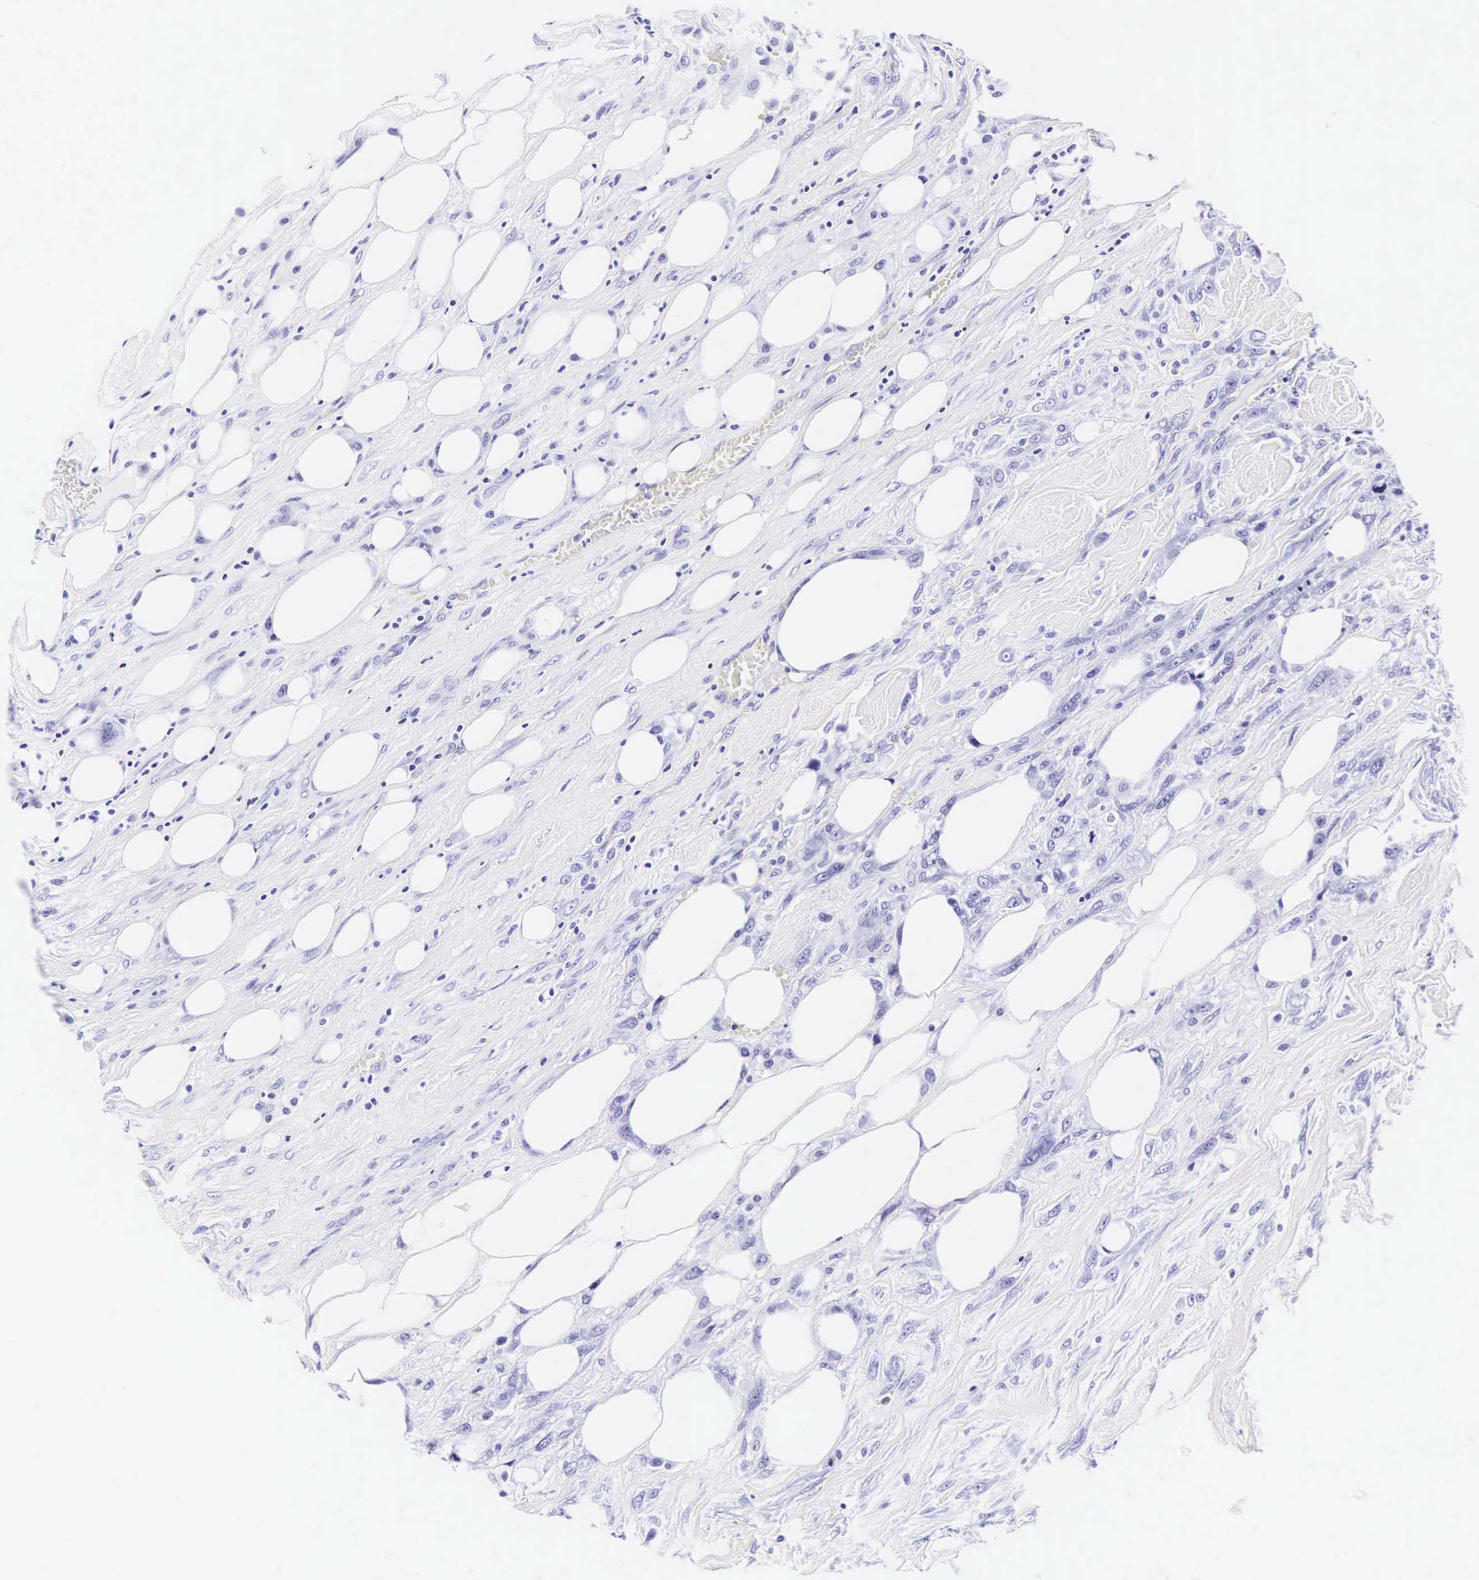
{"staining": {"intensity": "negative", "quantity": "none", "location": "none"}, "tissue": "breast cancer", "cell_type": "Tumor cells", "image_type": "cancer", "snomed": [{"axis": "morphology", "description": "Neoplasm, malignant, NOS"}, {"axis": "topography", "description": "Breast"}], "caption": "There is no significant expression in tumor cells of neoplasm (malignant) (breast). (Stains: DAB immunohistochemistry with hematoxylin counter stain, Microscopy: brightfield microscopy at high magnification).", "gene": "CD1A", "patient": {"sex": "female", "age": 50}}